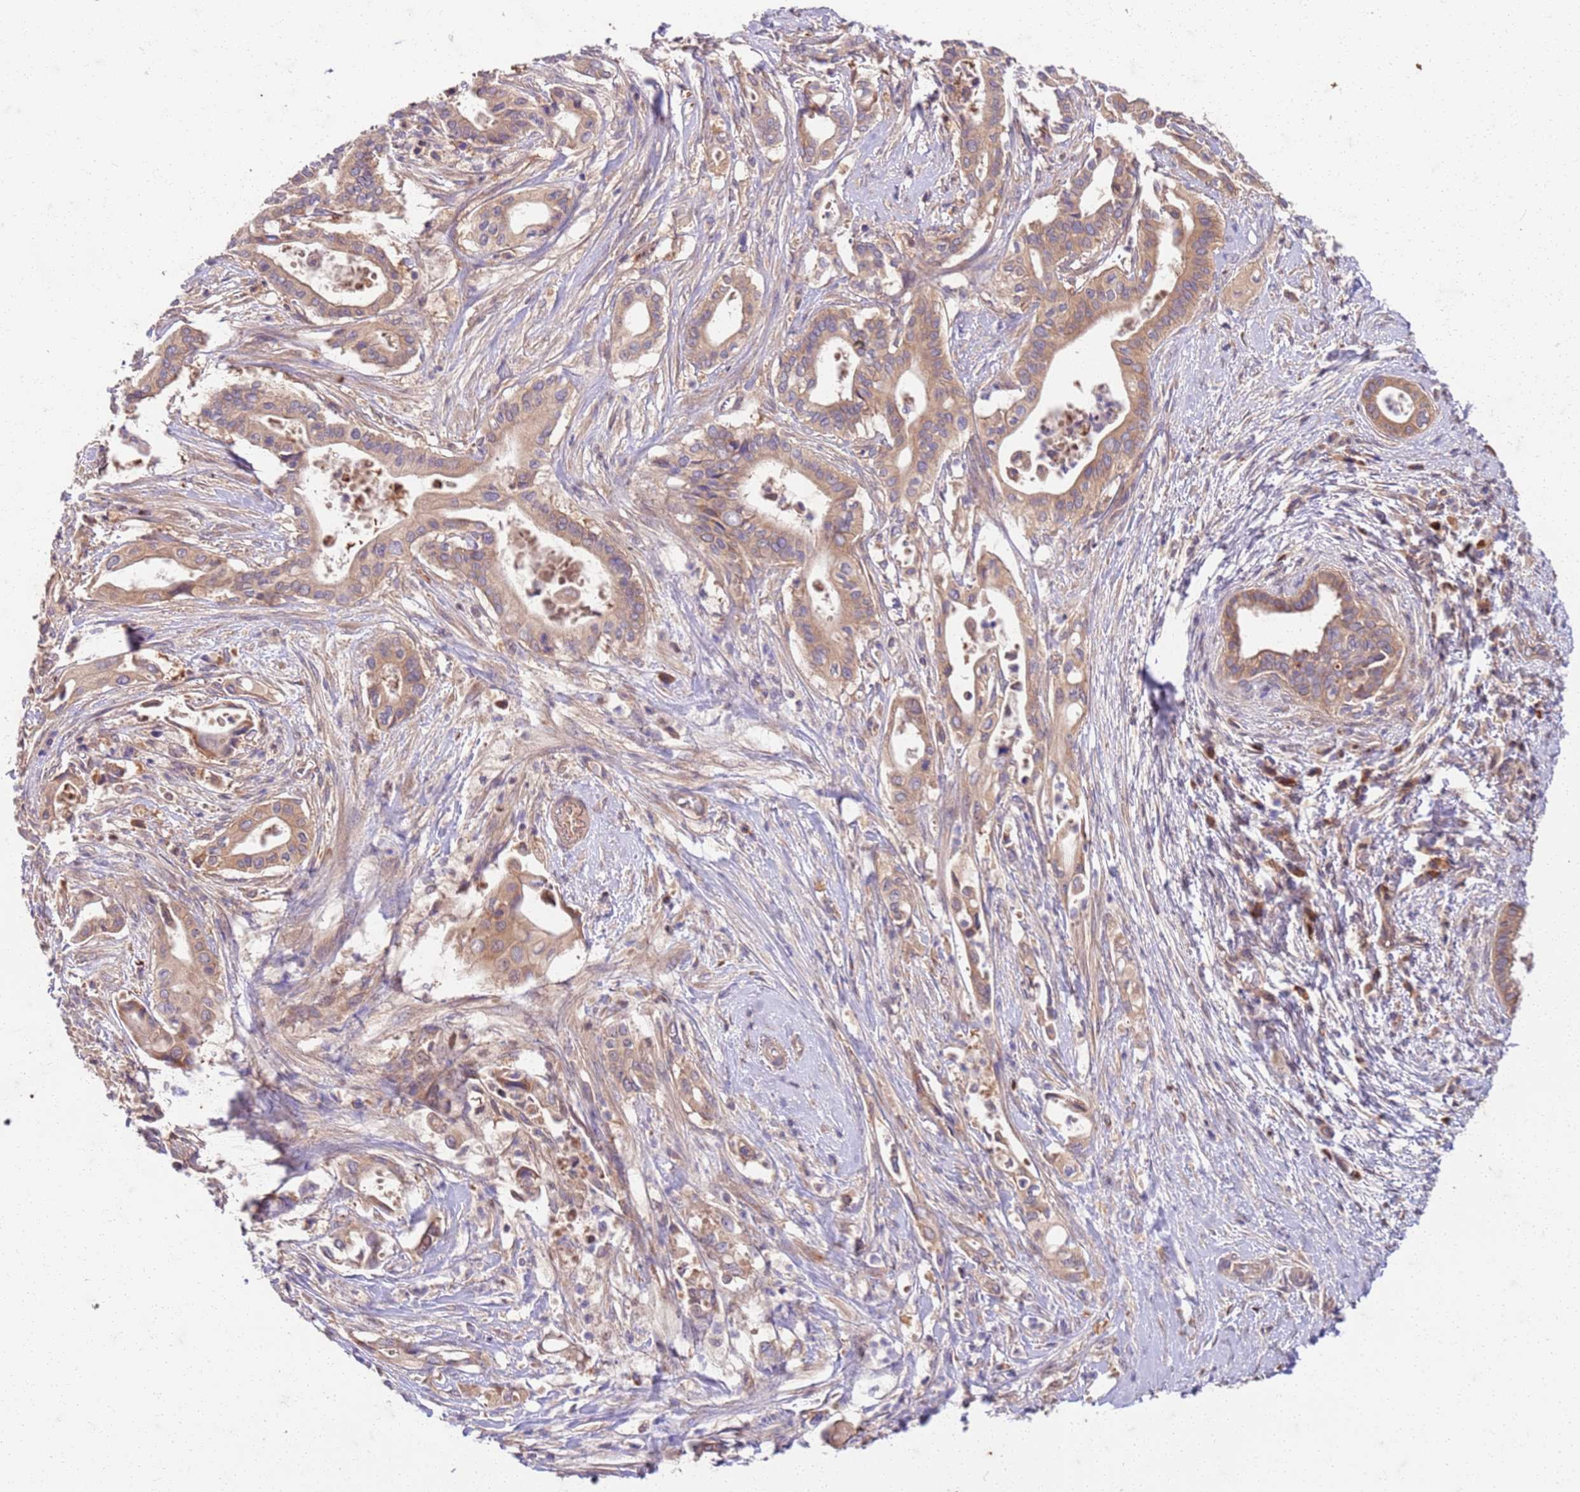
{"staining": {"intensity": "weak", "quantity": ">75%", "location": "cytoplasmic/membranous"}, "tissue": "pancreatic cancer", "cell_type": "Tumor cells", "image_type": "cancer", "snomed": [{"axis": "morphology", "description": "Adenocarcinoma, NOS"}, {"axis": "topography", "description": "Pancreas"}], "caption": "Protein staining of pancreatic adenocarcinoma tissue displays weak cytoplasmic/membranous staining in approximately >75% of tumor cells.", "gene": "OSBP", "patient": {"sex": "female", "age": 77}}